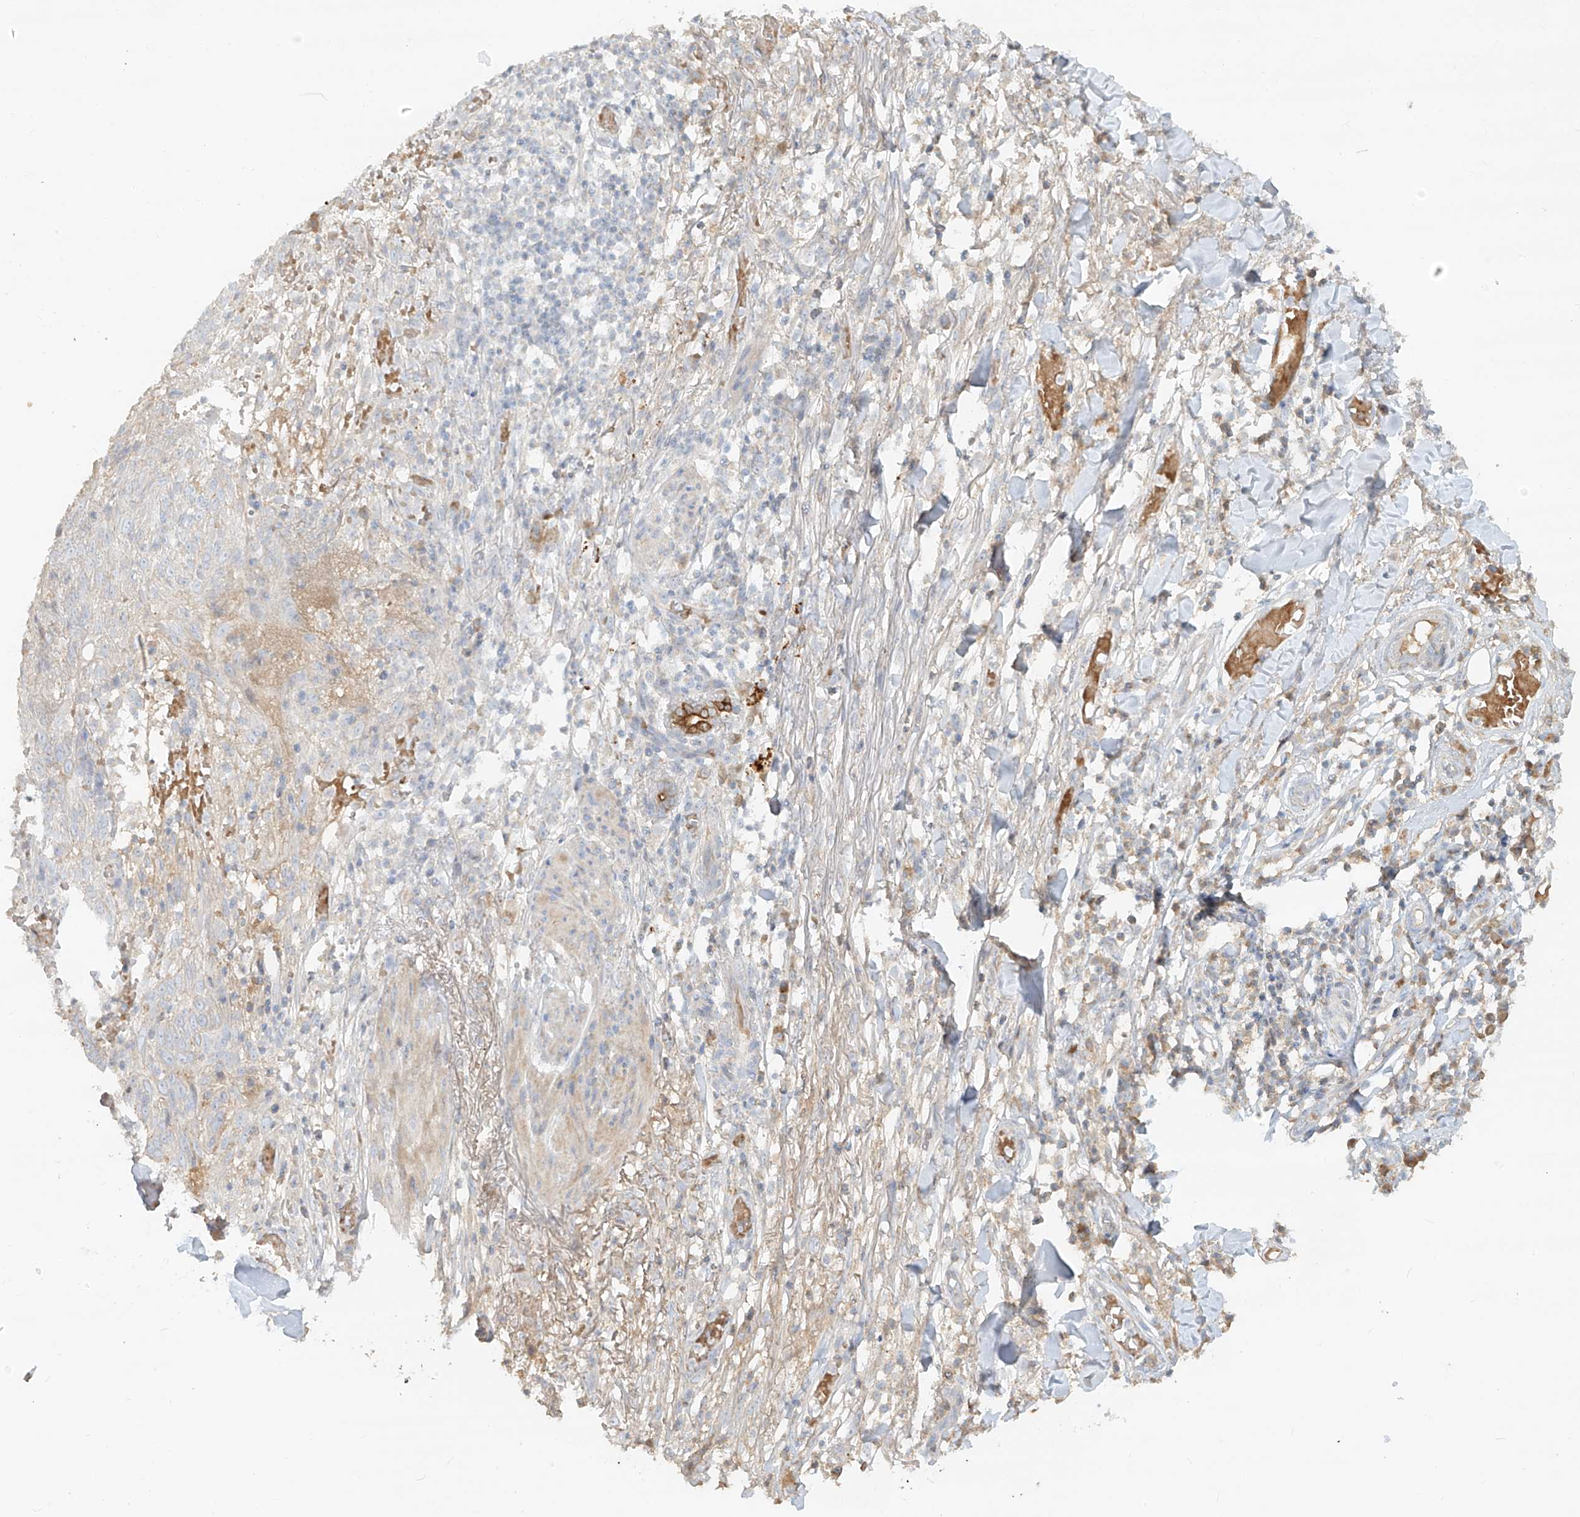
{"staining": {"intensity": "negative", "quantity": "none", "location": "none"}, "tissue": "skin cancer", "cell_type": "Tumor cells", "image_type": "cancer", "snomed": [{"axis": "morphology", "description": "Normal tissue, NOS"}, {"axis": "morphology", "description": "Basal cell carcinoma"}, {"axis": "topography", "description": "Skin"}], "caption": "Tumor cells are negative for protein expression in human basal cell carcinoma (skin).", "gene": "KPNA7", "patient": {"sex": "male", "age": 64}}